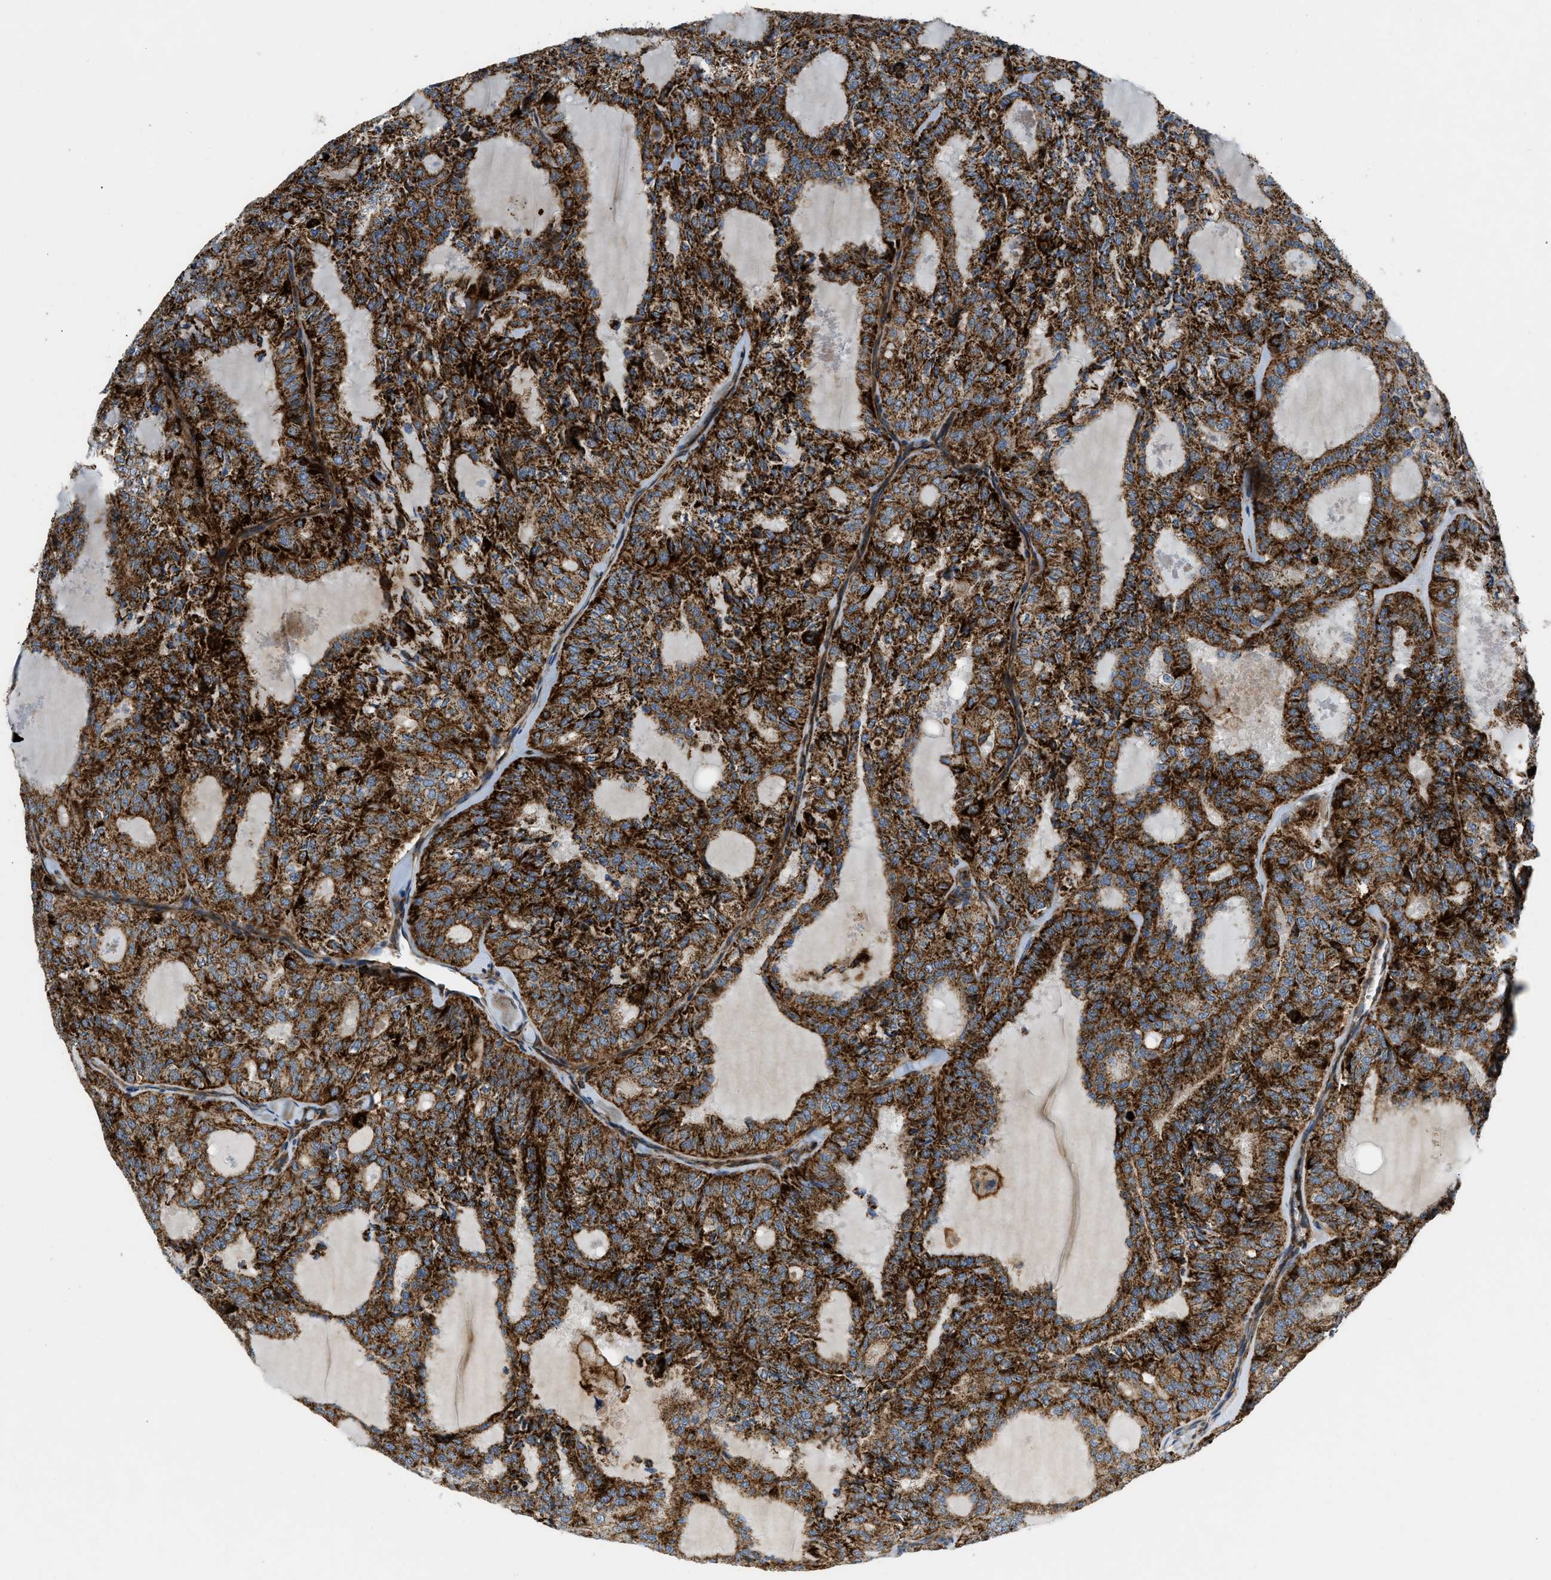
{"staining": {"intensity": "strong", "quantity": ">75%", "location": "cytoplasmic/membranous"}, "tissue": "thyroid cancer", "cell_type": "Tumor cells", "image_type": "cancer", "snomed": [{"axis": "morphology", "description": "Follicular adenoma carcinoma, NOS"}, {"axis": "topography", "description": "Thyroid gland"}], "caption": "An image showing strong cytoplasmic/membranous staining in approximately >75% of tumor cells in thyroid cancer (follicular adenoma carcinoma), as visualized by brown immunohistochemical staining.", "gene": "DHODH", "patient": {"sex": "male", "age": 75}}